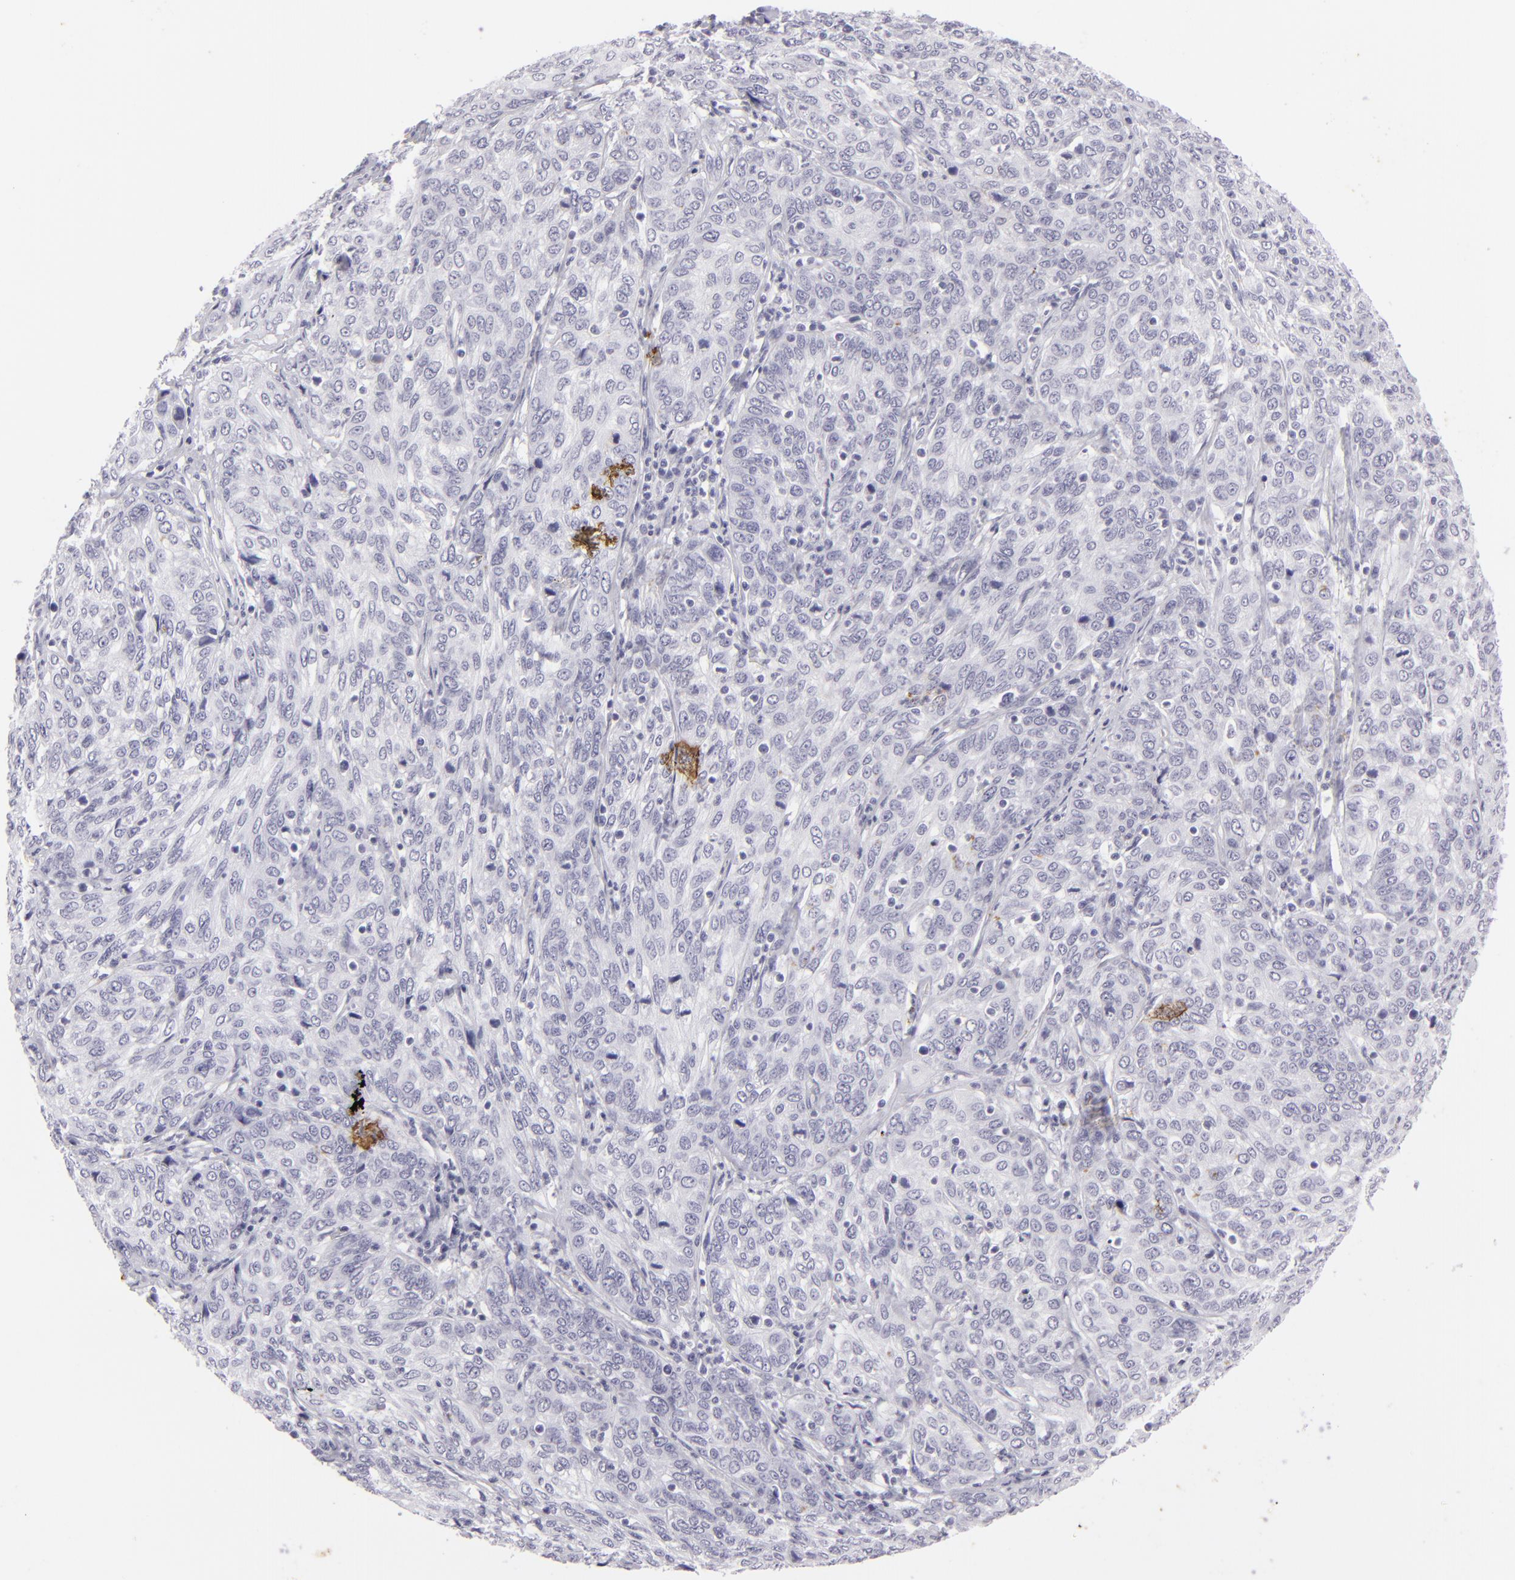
{"staining": {"intensity": "negative", "quantity": "none", "location": "none"}, "tissue": "cervical cancer", "cell_type": "Tumor cells", "image_type": "cancer", "snomed": [{"axis": "morphology", "description": "Squamous cell carcinoma, NOS"}, {"axis": "topography", "description": "Cervix"}], "caption": "IHC photomicrograph of neoplastic tissue: human squamous cell carcinoma (cervical) stained with DAB (3,3'-diaminobenzidine) shows no significant protein expression in tumor cells.", "gene": "KRT1", "patient": {"sex": "female", "age": 38}}